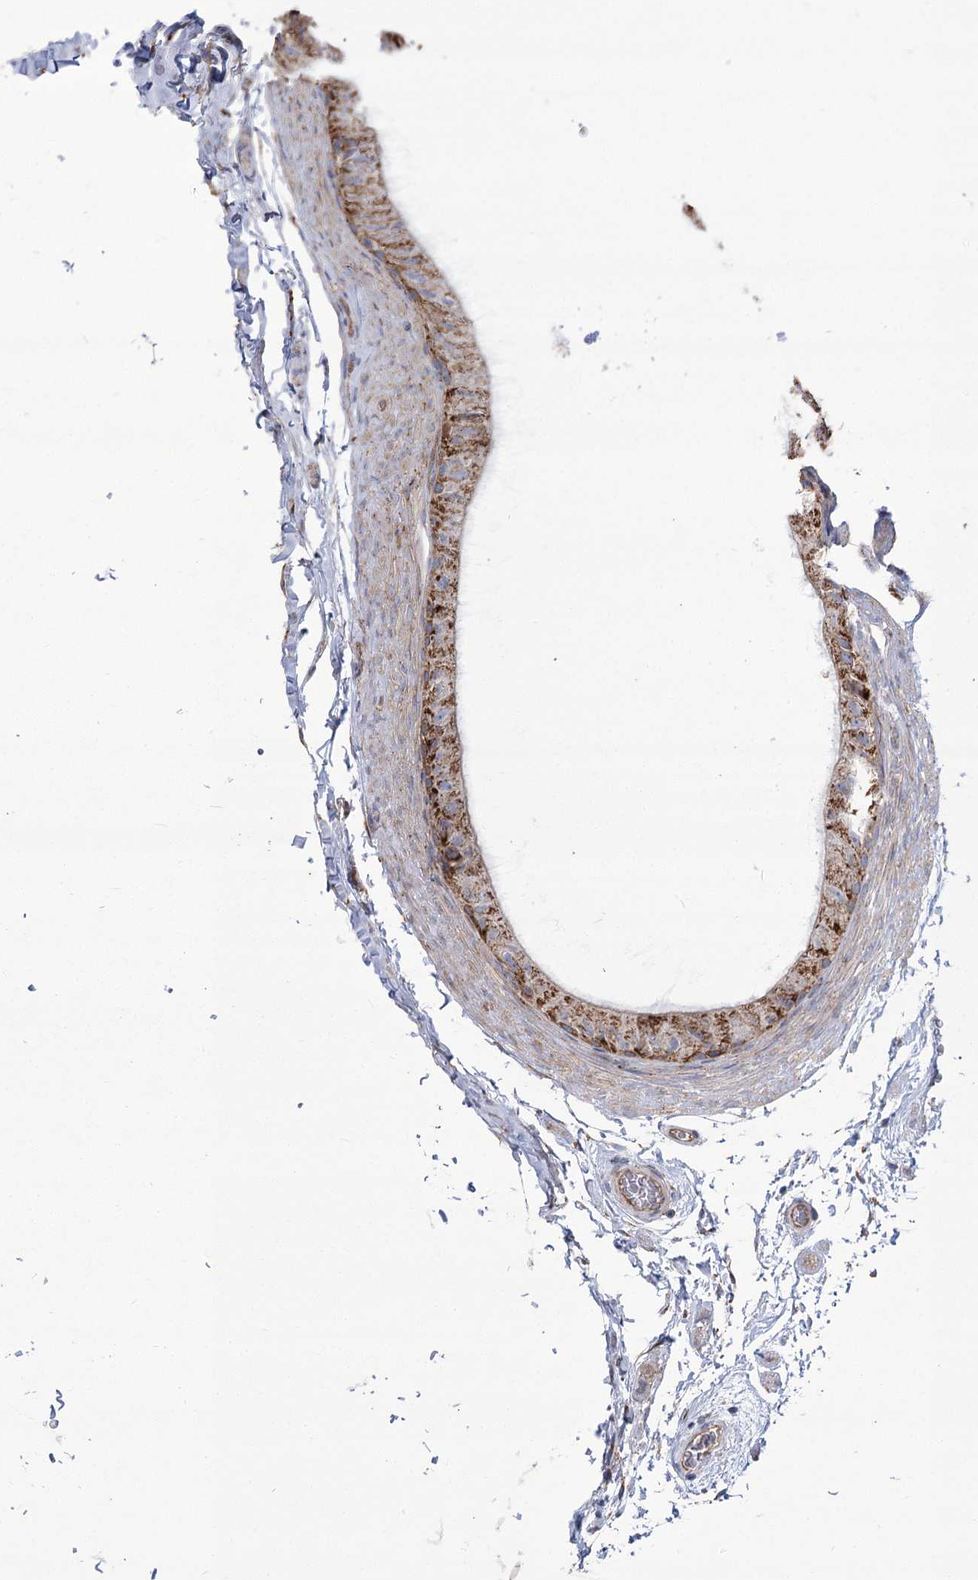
{"staining": {"intensity": "moderate", "quantity": ">75%", "location": "cytoplasmic/membranous"}, "tissue": "epididymis", "cell_type": "Glandular cells", "image_type": "normal", "snomed": [{"axis": "morphology", "description": "Normal tissue, NOS"}, {"axis": "topography", "description": "Epididymis"}], "caption": "Immunohistochemistry (IHC) image of unremarkable epididymis stained for a protein (brown), which demonstrates medium levels of moderate cytoplasmic/membranous expression in about >75% of glandular cells.", "gene": "RMDN2", "patient": {"sex": "male", "age": 49}}